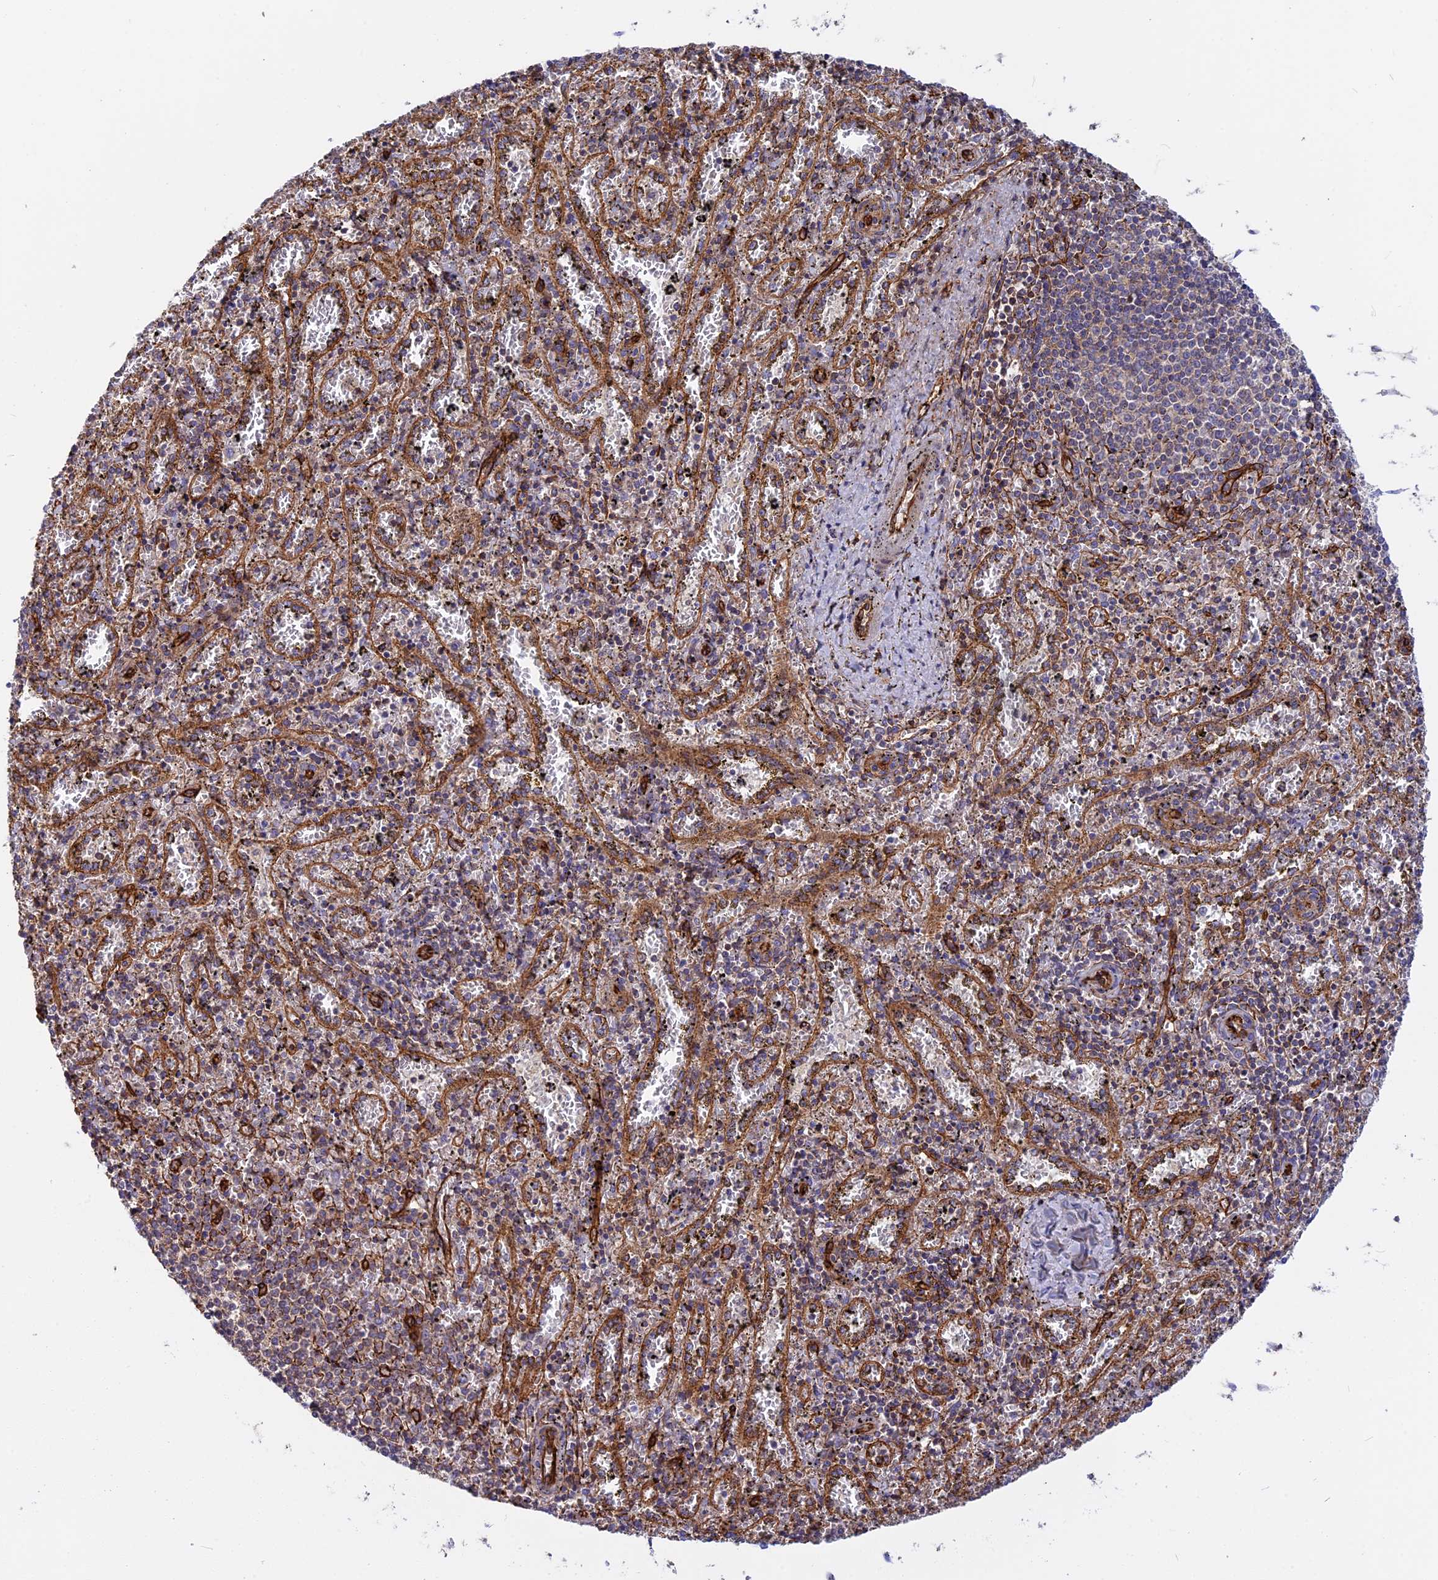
{"staining": {"intensity": "negative", "quantity": "none", "location": "none"}, "tissue": "spleen", "cell_type": "Cells in red pulp", "image_type": "normal", "snomed": [{"axis": "morphology", "description": "Normal tissue, NOS"}, {"axis": "topography", "description": "Spleen"}], "caption": "This is an IHC image of unremarkable human spleen. There is no staining in cells in red pulp.", "gene": "CNBD2", "patient": {"sex": "male", "age": 11}}